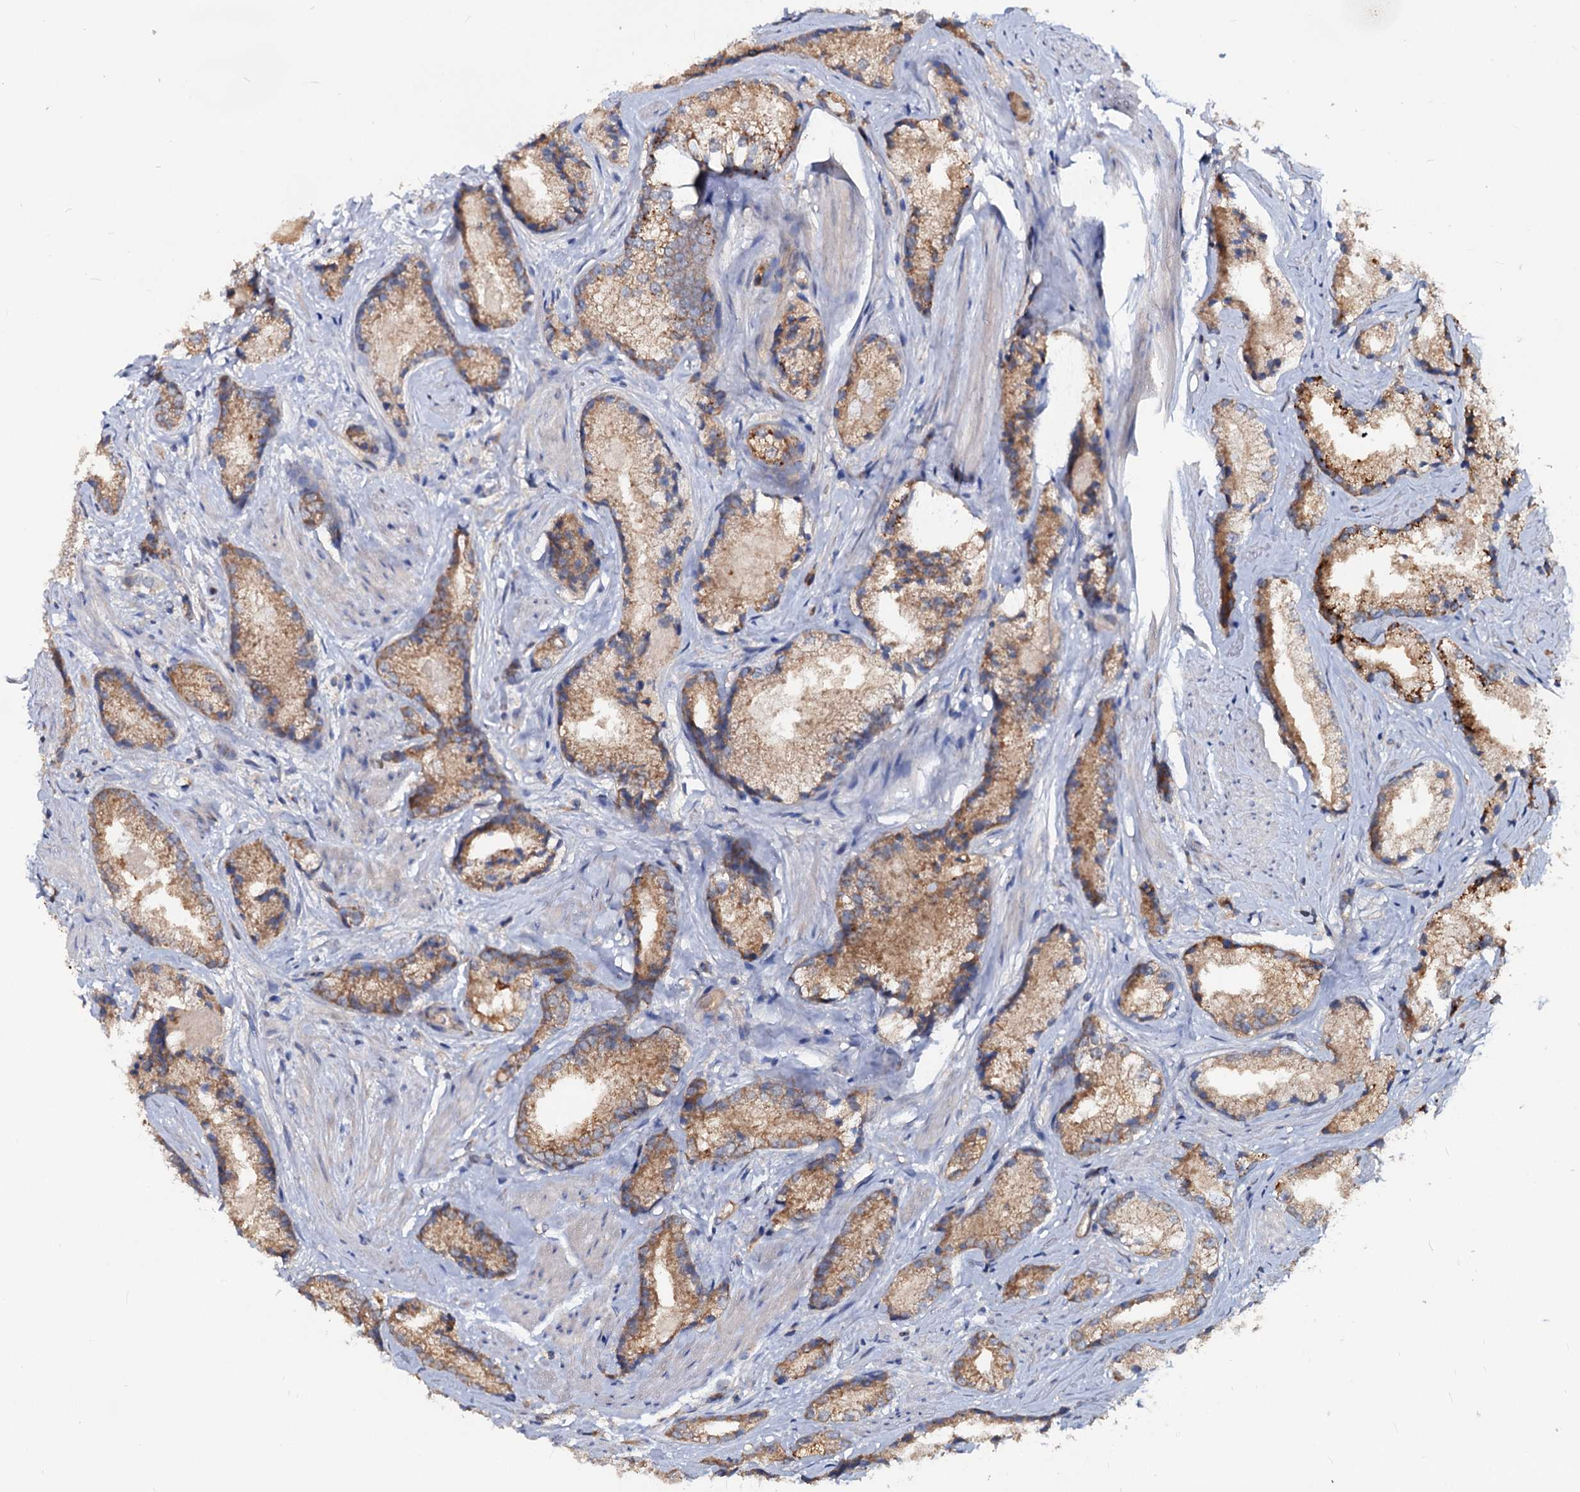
{"staining": {"intensity": "moderate", "quantity": ">75%", "location": "cytoplasmic/membranous"}, "tissue": "prostate cancer", "cell_type": "Tumor cells", "image_type": "cancer", "snomed": [{"axis": "morphology", "description": "Adenocarcinoma, High grade"}, {"axis": "topography", "description": "Prostate"}], "caption": "Immunohistochemical staining of prostate cancer (high-grade adenocarcinoma) exhibits moderate cytoplasmic/membranous protein expression in approximately >75% of tumor cells.", "gene": "IDI1", "patient": {"sex": "male", "age": 66}}